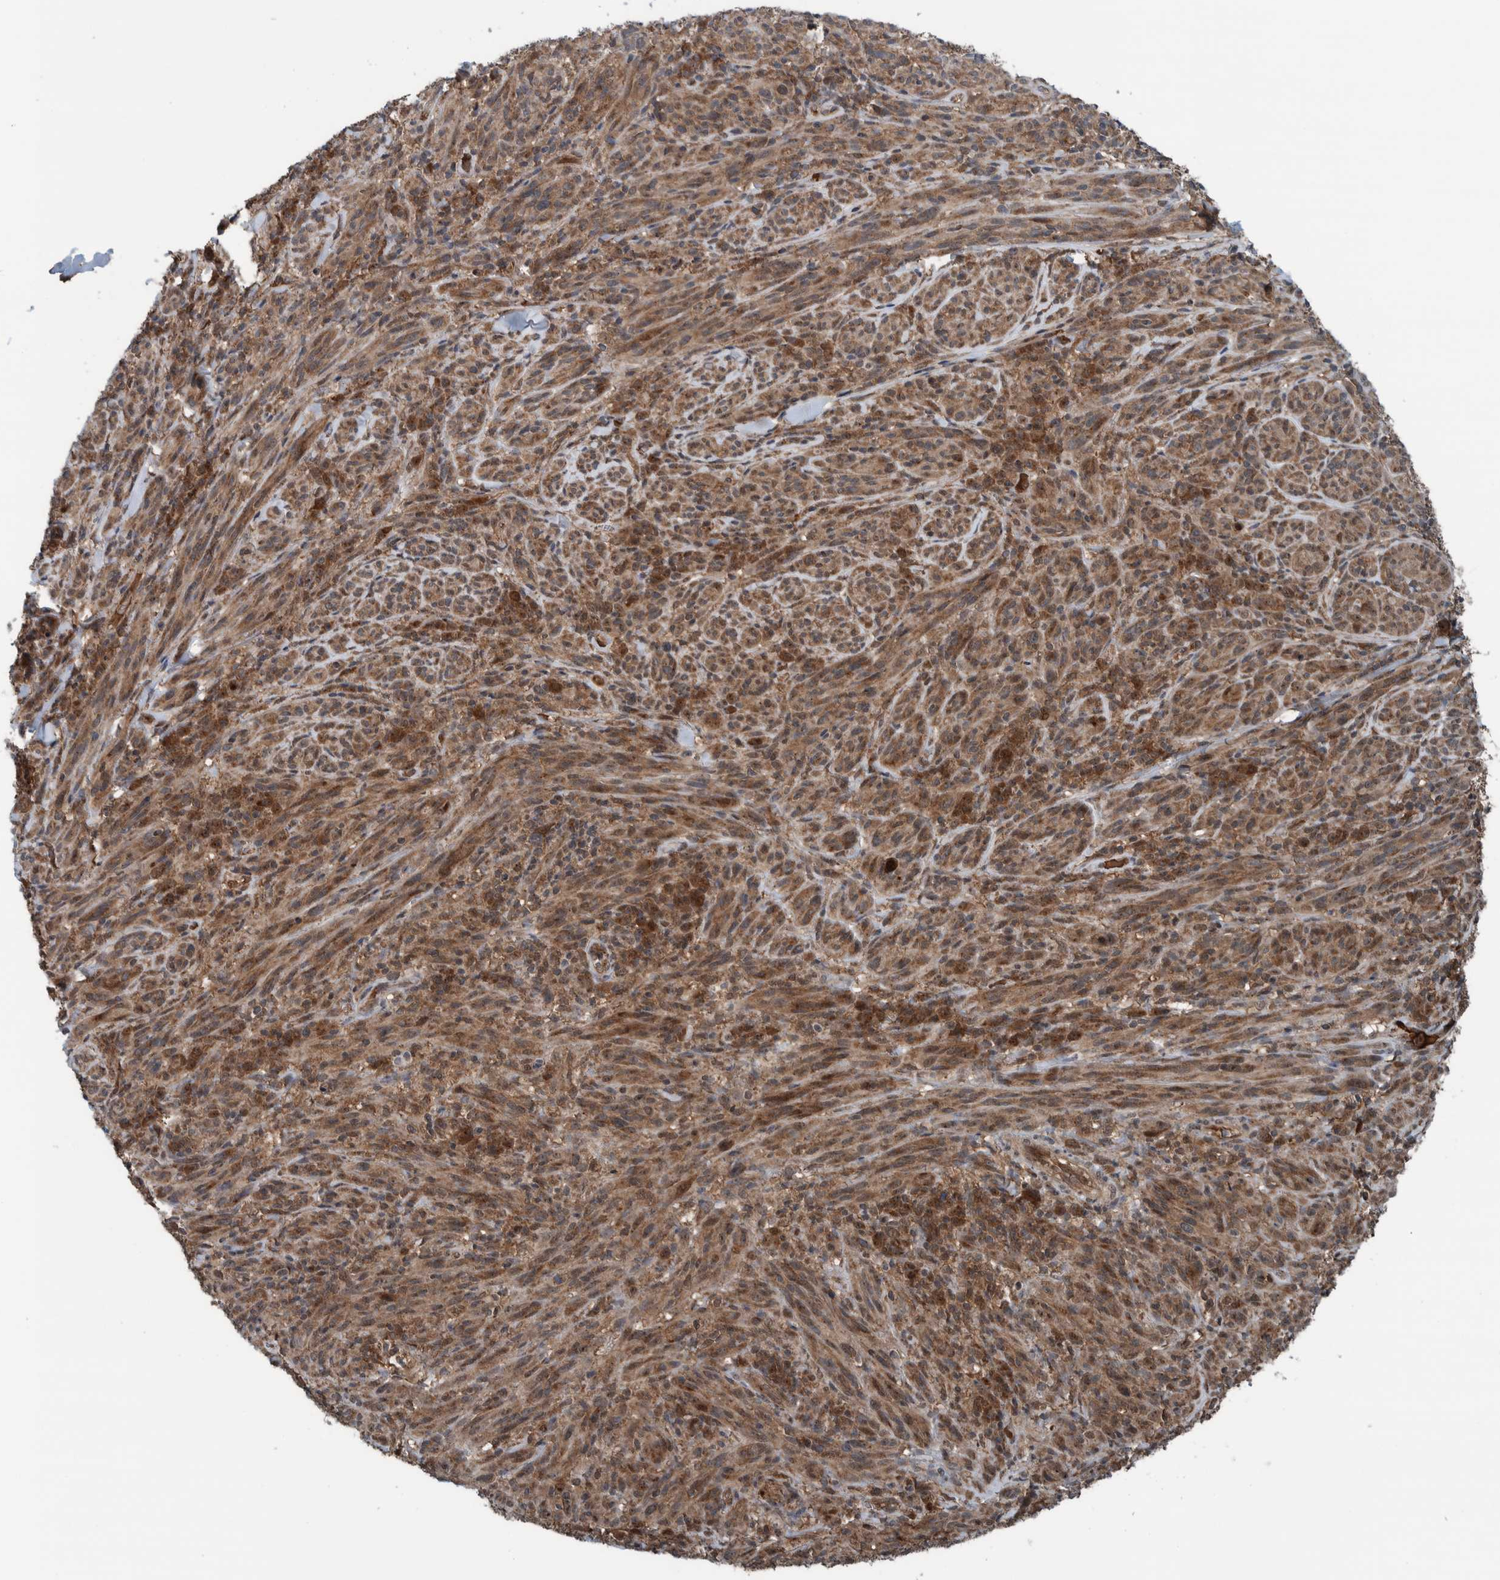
{"staining": {"intensity": "moderate", "quantity": ">75%", "location": "cytoplasmic/membranous"}, "tissue": "melanoma", "cell_type": "Tumor cells", "image_type": "cancer", "snomed": [{"axis": "morphology", "description": "Malignant melanoma, NOS"}, {"axis": "topography", "description": "Skin of head"}], "caption": "Immunohistochemical staining of human melanoma exhibits medium levels of moderate cytoplasmic/membranous protein expression in about >75% of tumor cells.", "gene": "CUEDC1", "patient": {"sex": "male", "age": 96}}